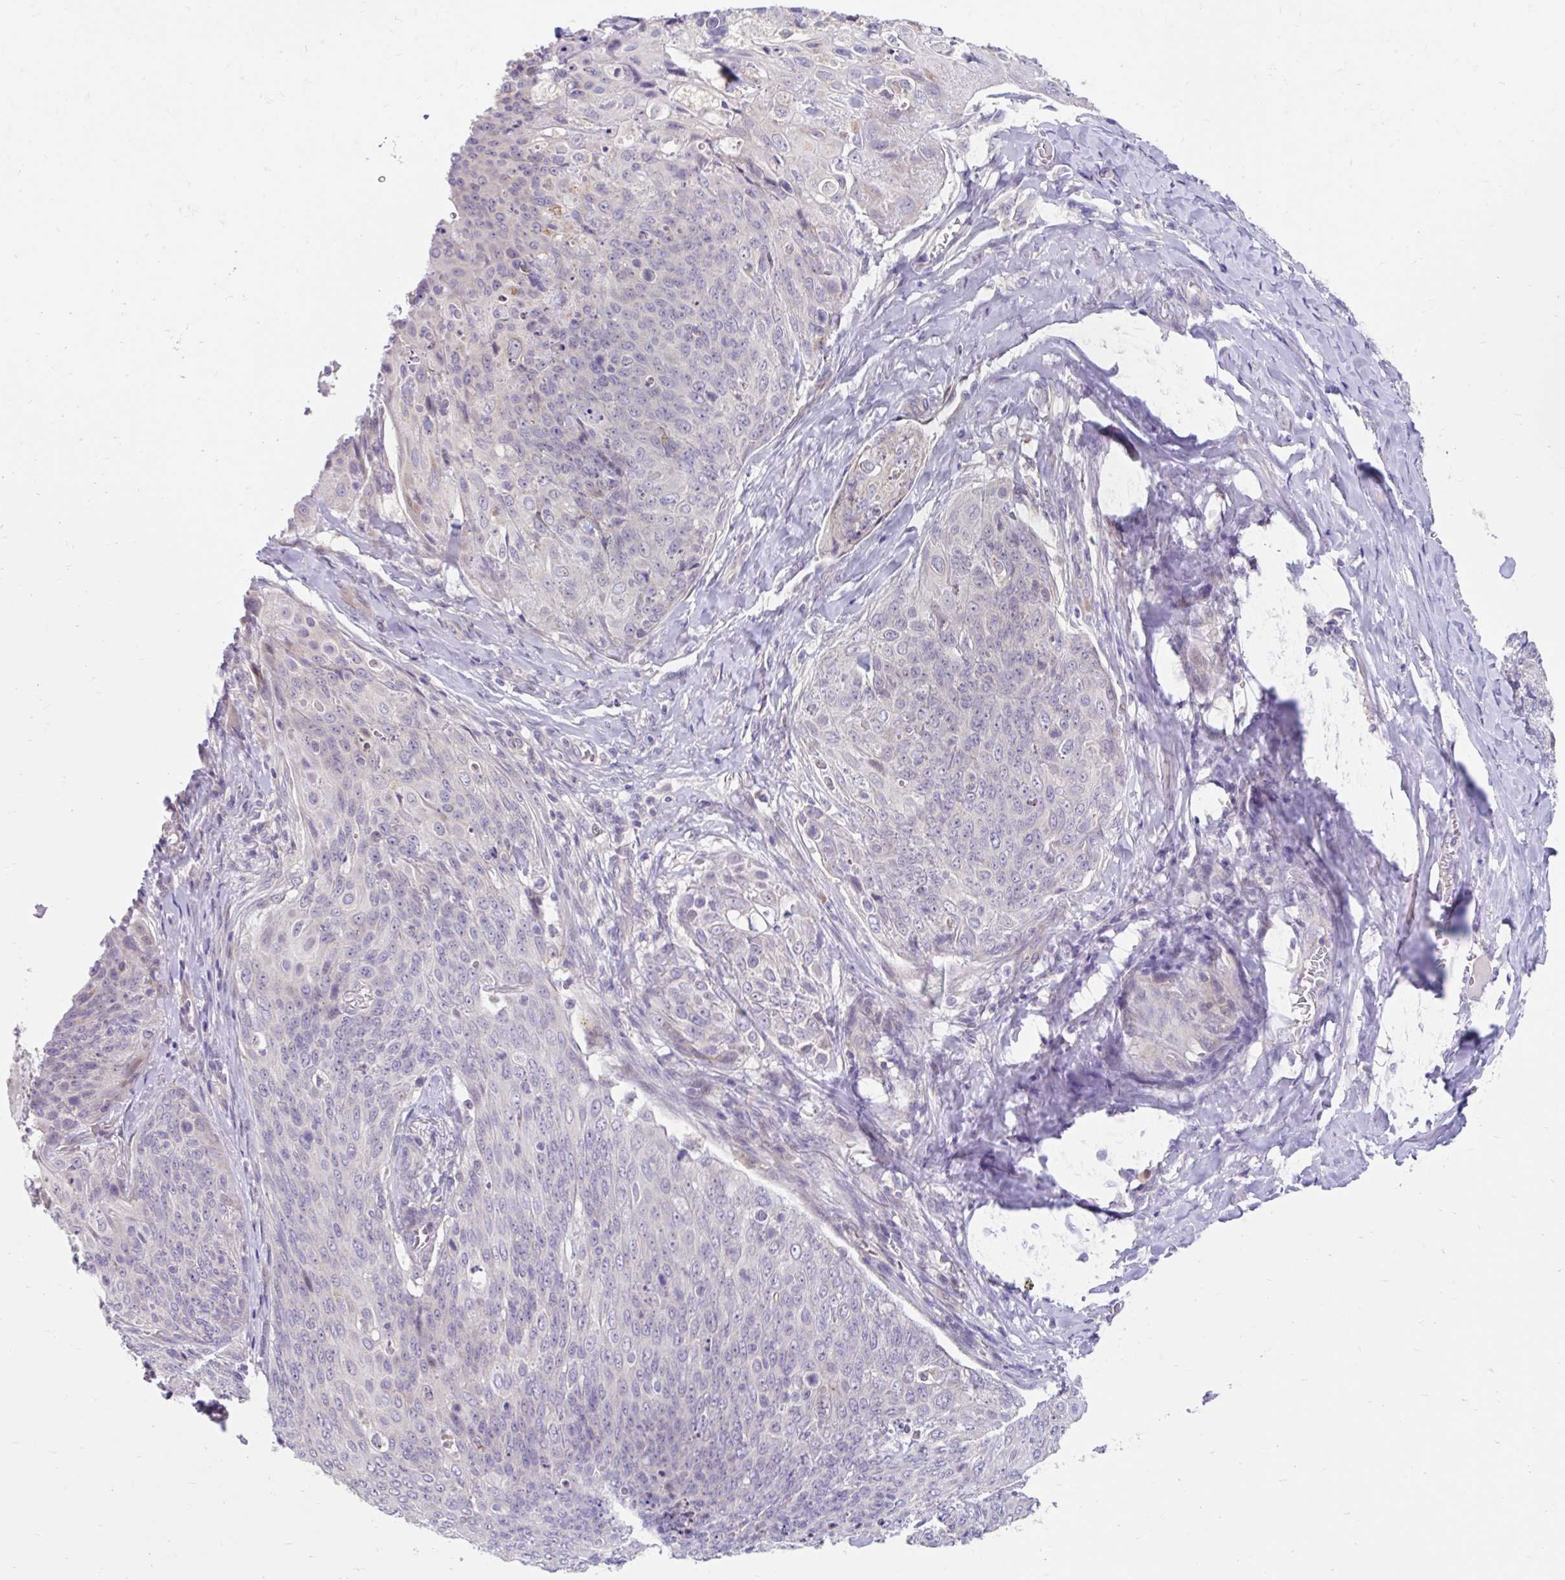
{"staining": {"intensity": "negative", "quantity": "none", "location": "none"}, "tissue": "skin cancer", "cell_type": "Tumor cells", "image_type": "cancer", "snomed": [{"axis": "morphology", "description": "Squamous cell carcinoma, NOS"}, {"axis": "topography", "description": "Skin"}, {"axis": "topography", "description": "Vulva"}], "caption": "Immunohistochemistry of human squamous cell carcinoma (skin) exhibits no positivity in tumor cells.", "gene": "NT5C1B", "patient": {"sex": "female", "age": 85}}